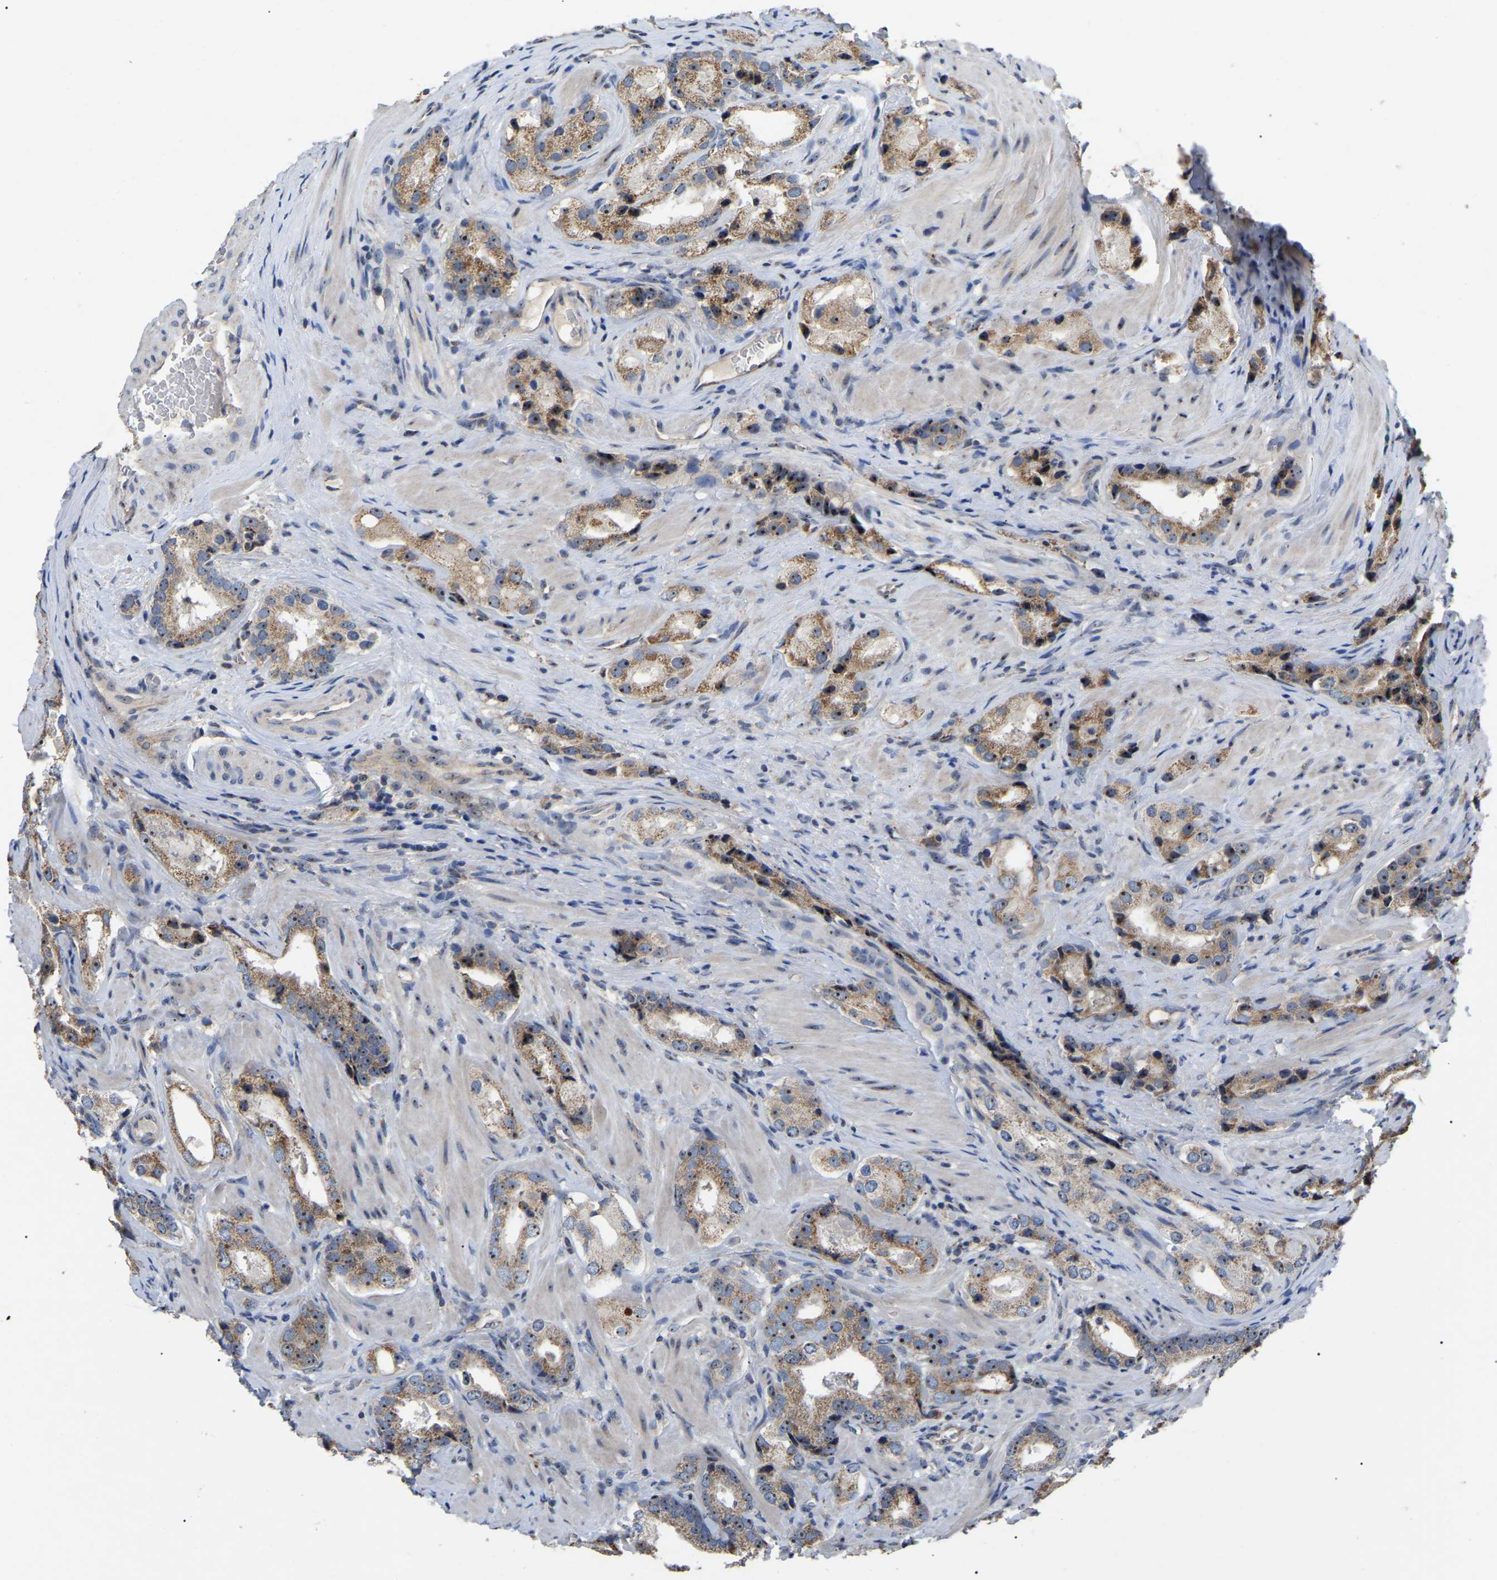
{"staining": {"intensity": "strong", "quantity": ">75%", "location": "cytoplasmic/membranous,nuclear"}, "tissue": "prostate cancer", "cell_type": "Tumor cells", "image_type": "cancer", "snomed": [{"axis": "morphology", "description": "Adenocarcinoma, High grade"}, {"axis": "topography", "description": "Prostate"}], "caption": "IHC image of human prostate cancer (adenocarcinoma (high-grade)) stained for a protein (brown), which demonstrates high levels of strong cytoplasmic/membranous and nuclear positivity in approximately >75% of tumor cells.", "gene": "NOP53", "patient": {"sex": "male", "age": 63}}